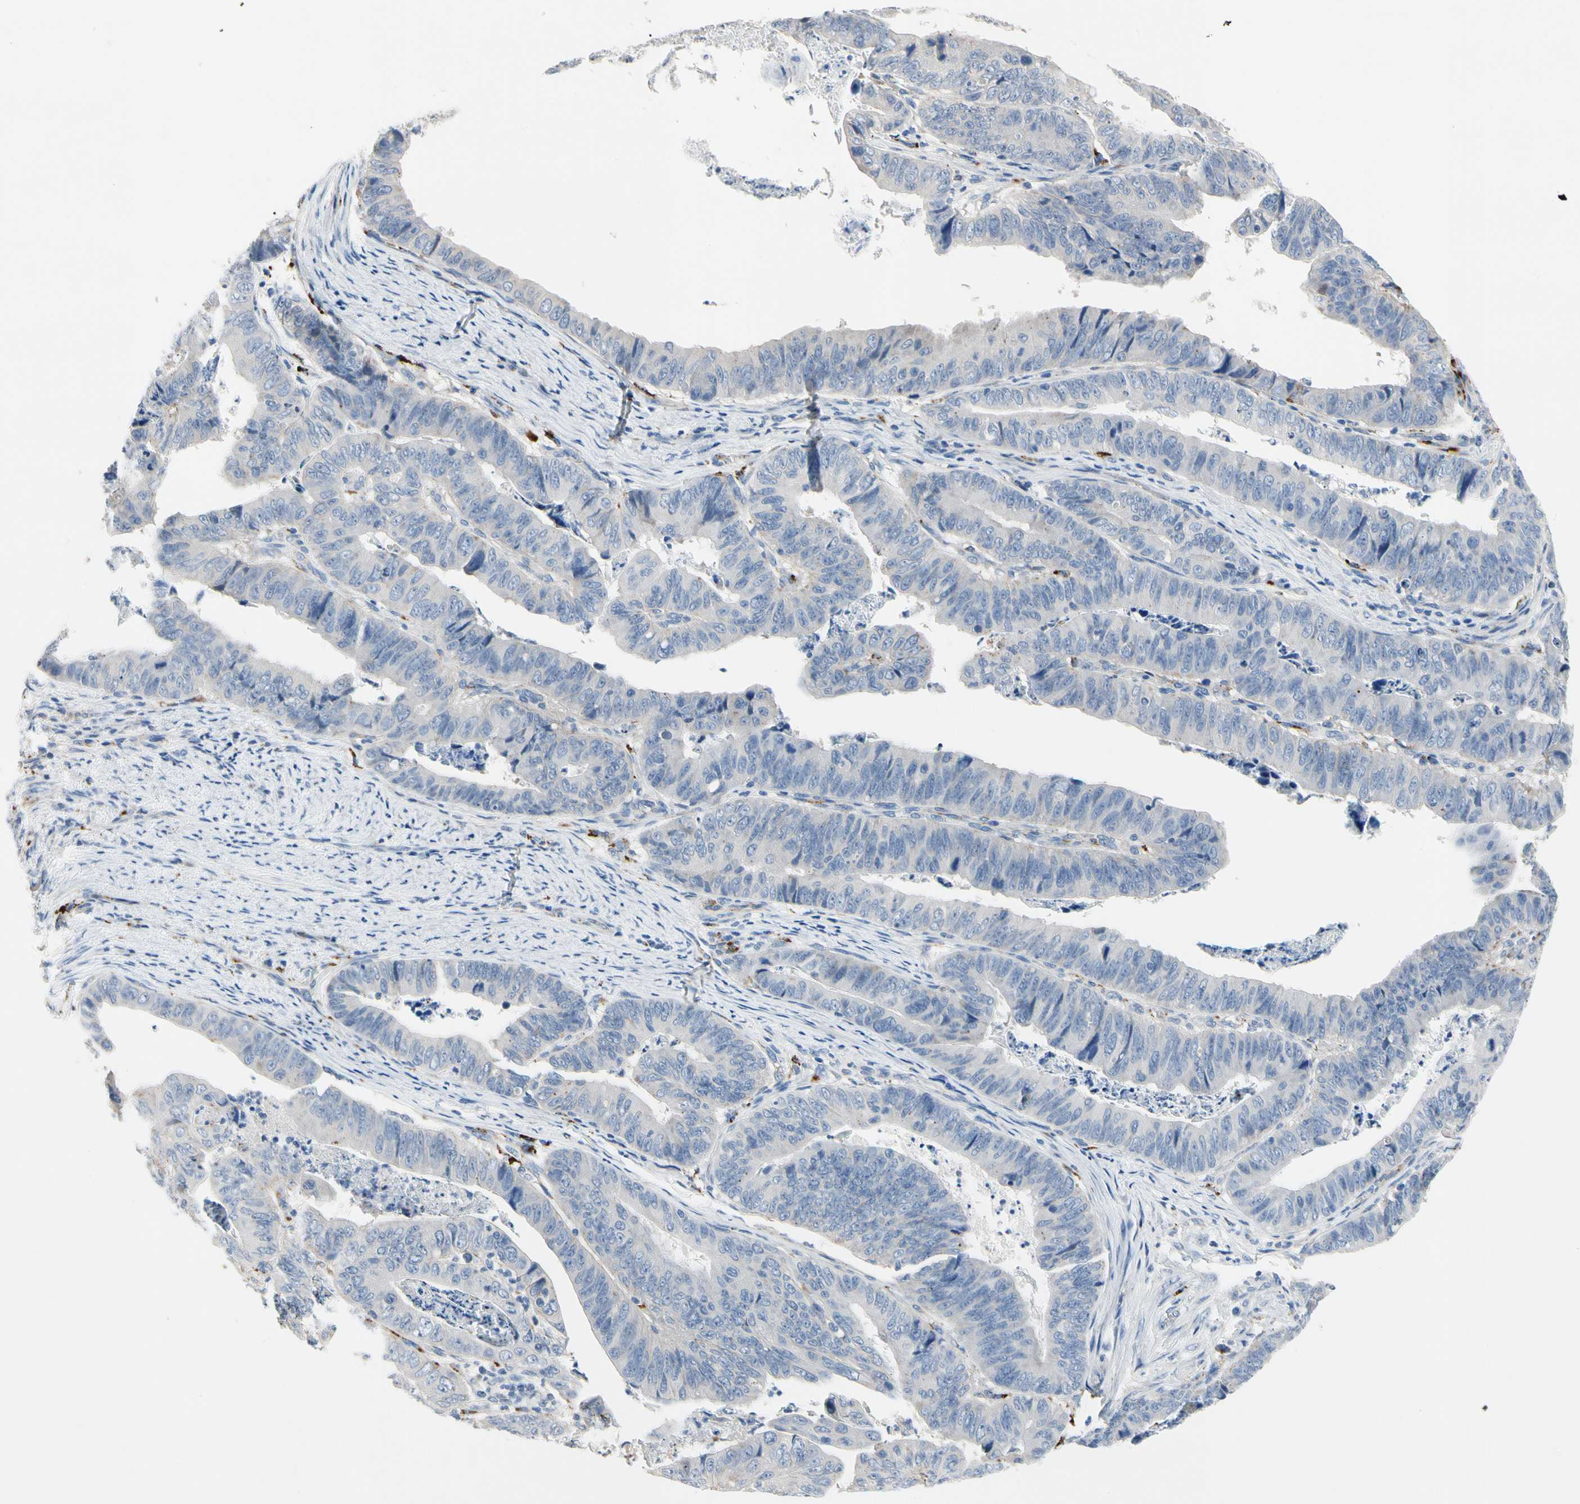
{"staining": {"intensity": "negative", "quantity": "none", "location": "none"}, "tissue": "stomach cancer", "cell_type": "Tumor cells", "image_type": "cancer", "snomed": [{"axis": "morphology", "description": "Adenocarcinoma, NOS"}, {"axis": "topography", "description": "Stomach, lower"}], "caption": "Tumor cells are negative for brown protein staining in stomach cancer.", "gene": "RETSAT", "patient": {"sex": "male", "age": 77}}